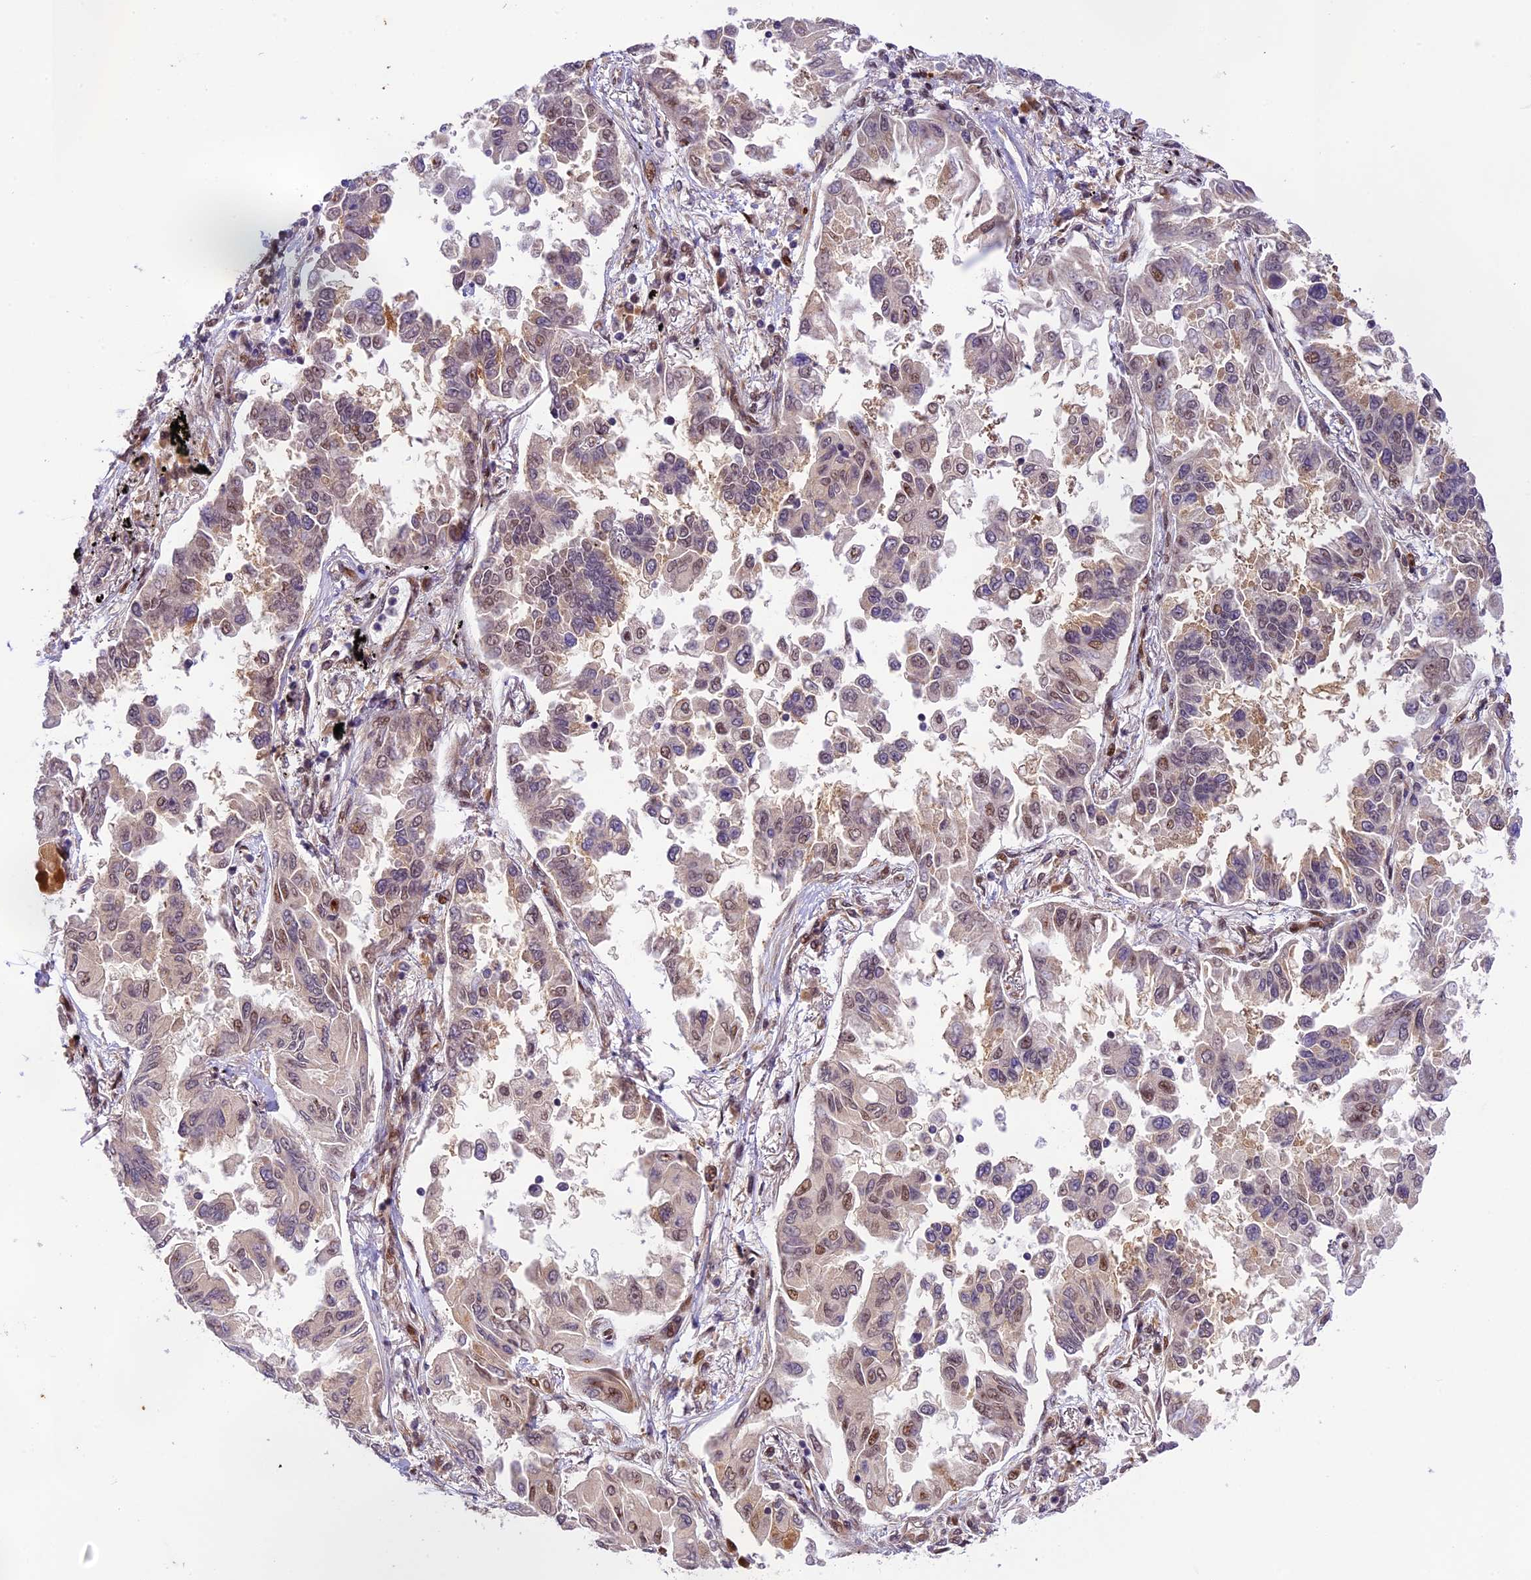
{"staining": {"intensity": "moderate", "quantity": "25%-75%", "location": "nuclear"}, "tissue": "lung cancer", "cell_type": "Tumor cells", "image_type": "cancer", "snomed": [{"axis": "morphology", "description": "Adenocarcinoma, NOS"}, {"axis": "topography", "description": "Lung"}], "caption": "Immunohistochemistry (DAB (3,3'-diaminobenzidine)) staining of lung adenocarcinoma exhibits moderate nuclear protein expression in approximately 25%-75% of tumor cells.", "gene": "NEK8", "patient": {"sex": "female", "age": 67}}